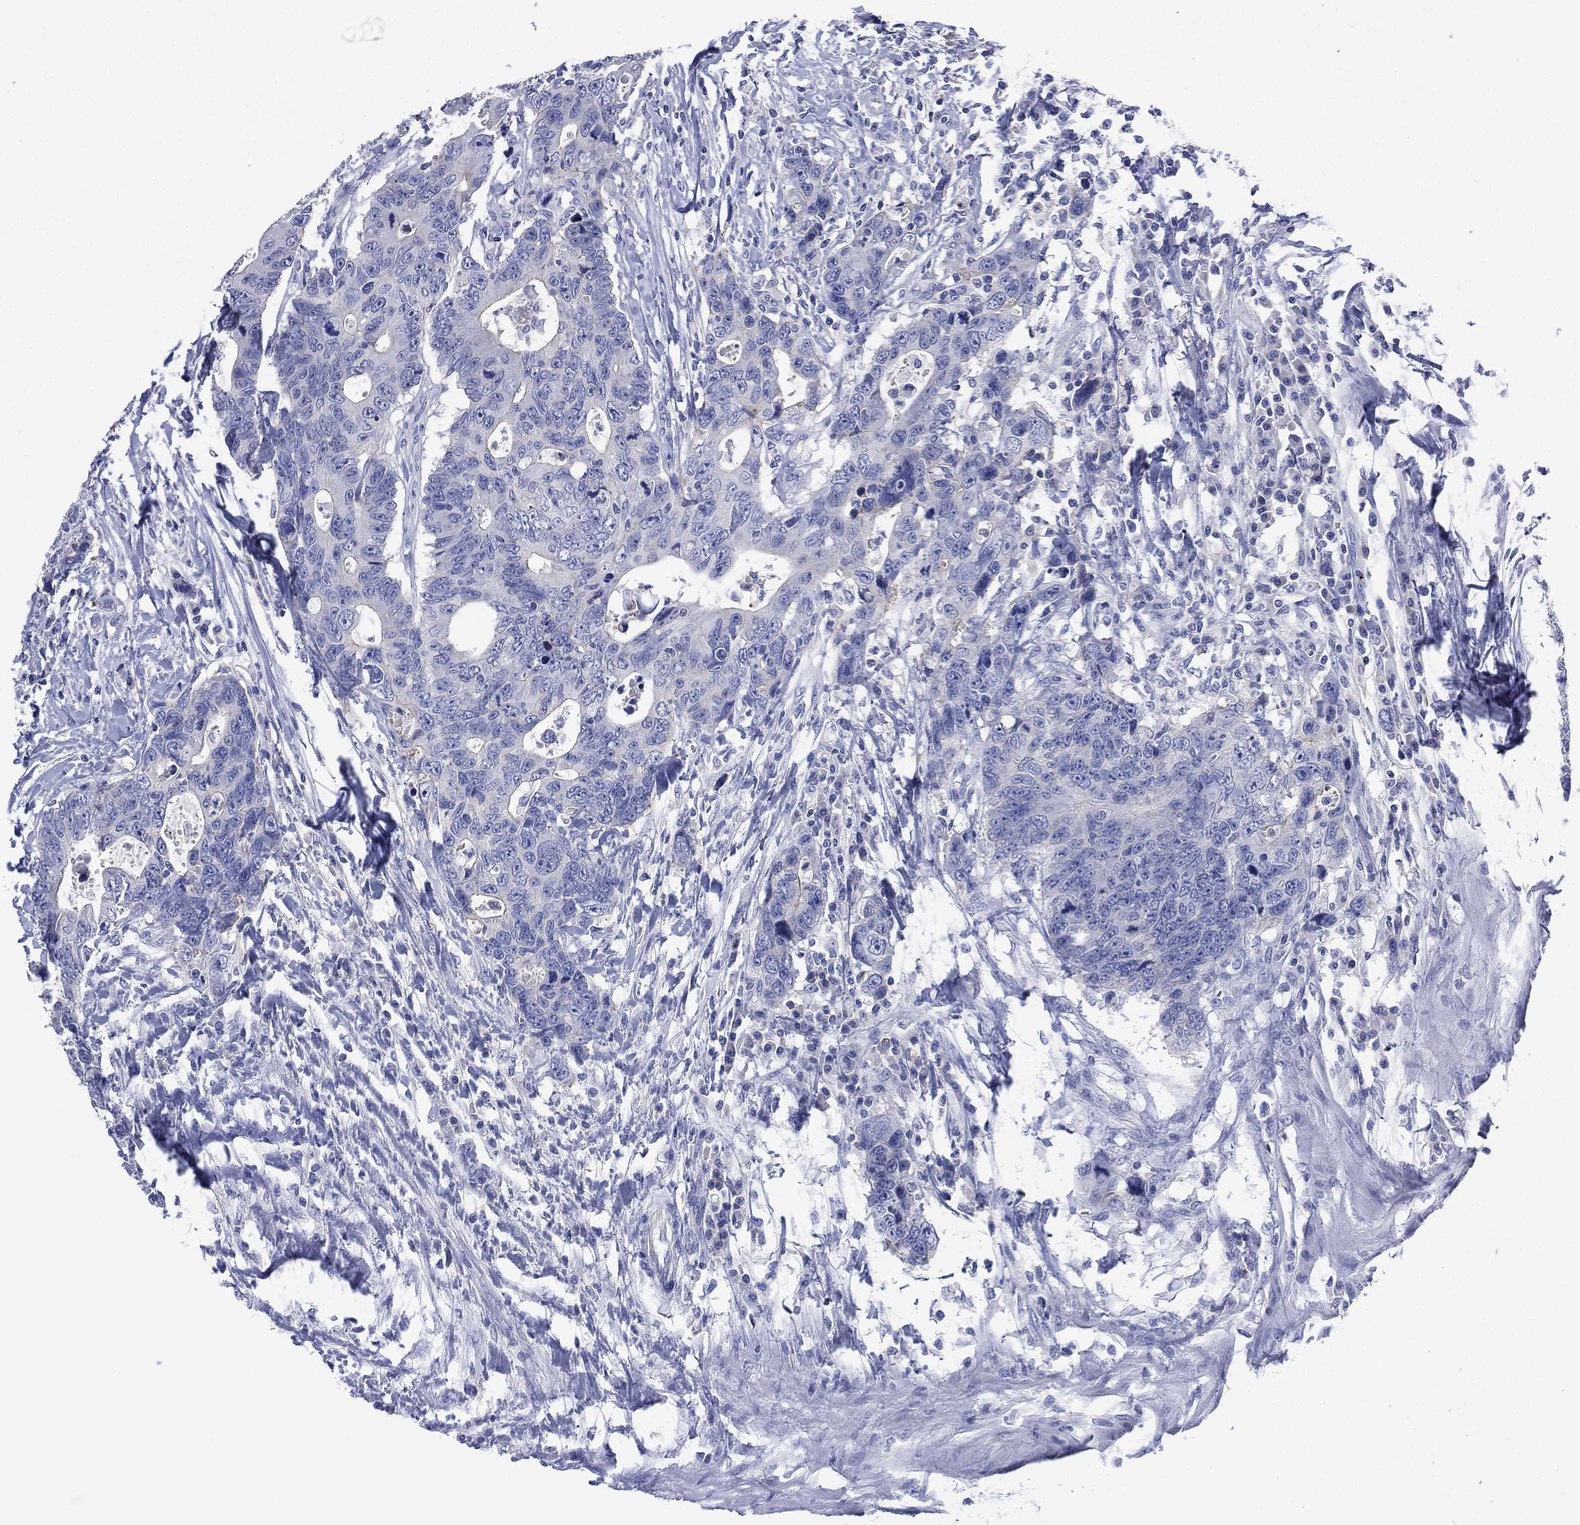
{"staining": {"intensity": "negative", "quantity": "none", "location": "none"}, "tissue": "colorectal cancer", "cell_type": "Tumor cells", "image_type": "cancer", "snomed": [{"axis": "morphology", "description": "Adenocarcinoma, NOS"}, {"axis": "topography", "description": "Colon"}], "caption": "DAB immunohistochemical staining of colorectal cancer (adenocarcinoma) demonstrates no significant staining in tumor cells.", "gene": "CHRNA3", "patient": {"sex": "female", "age": 77}}